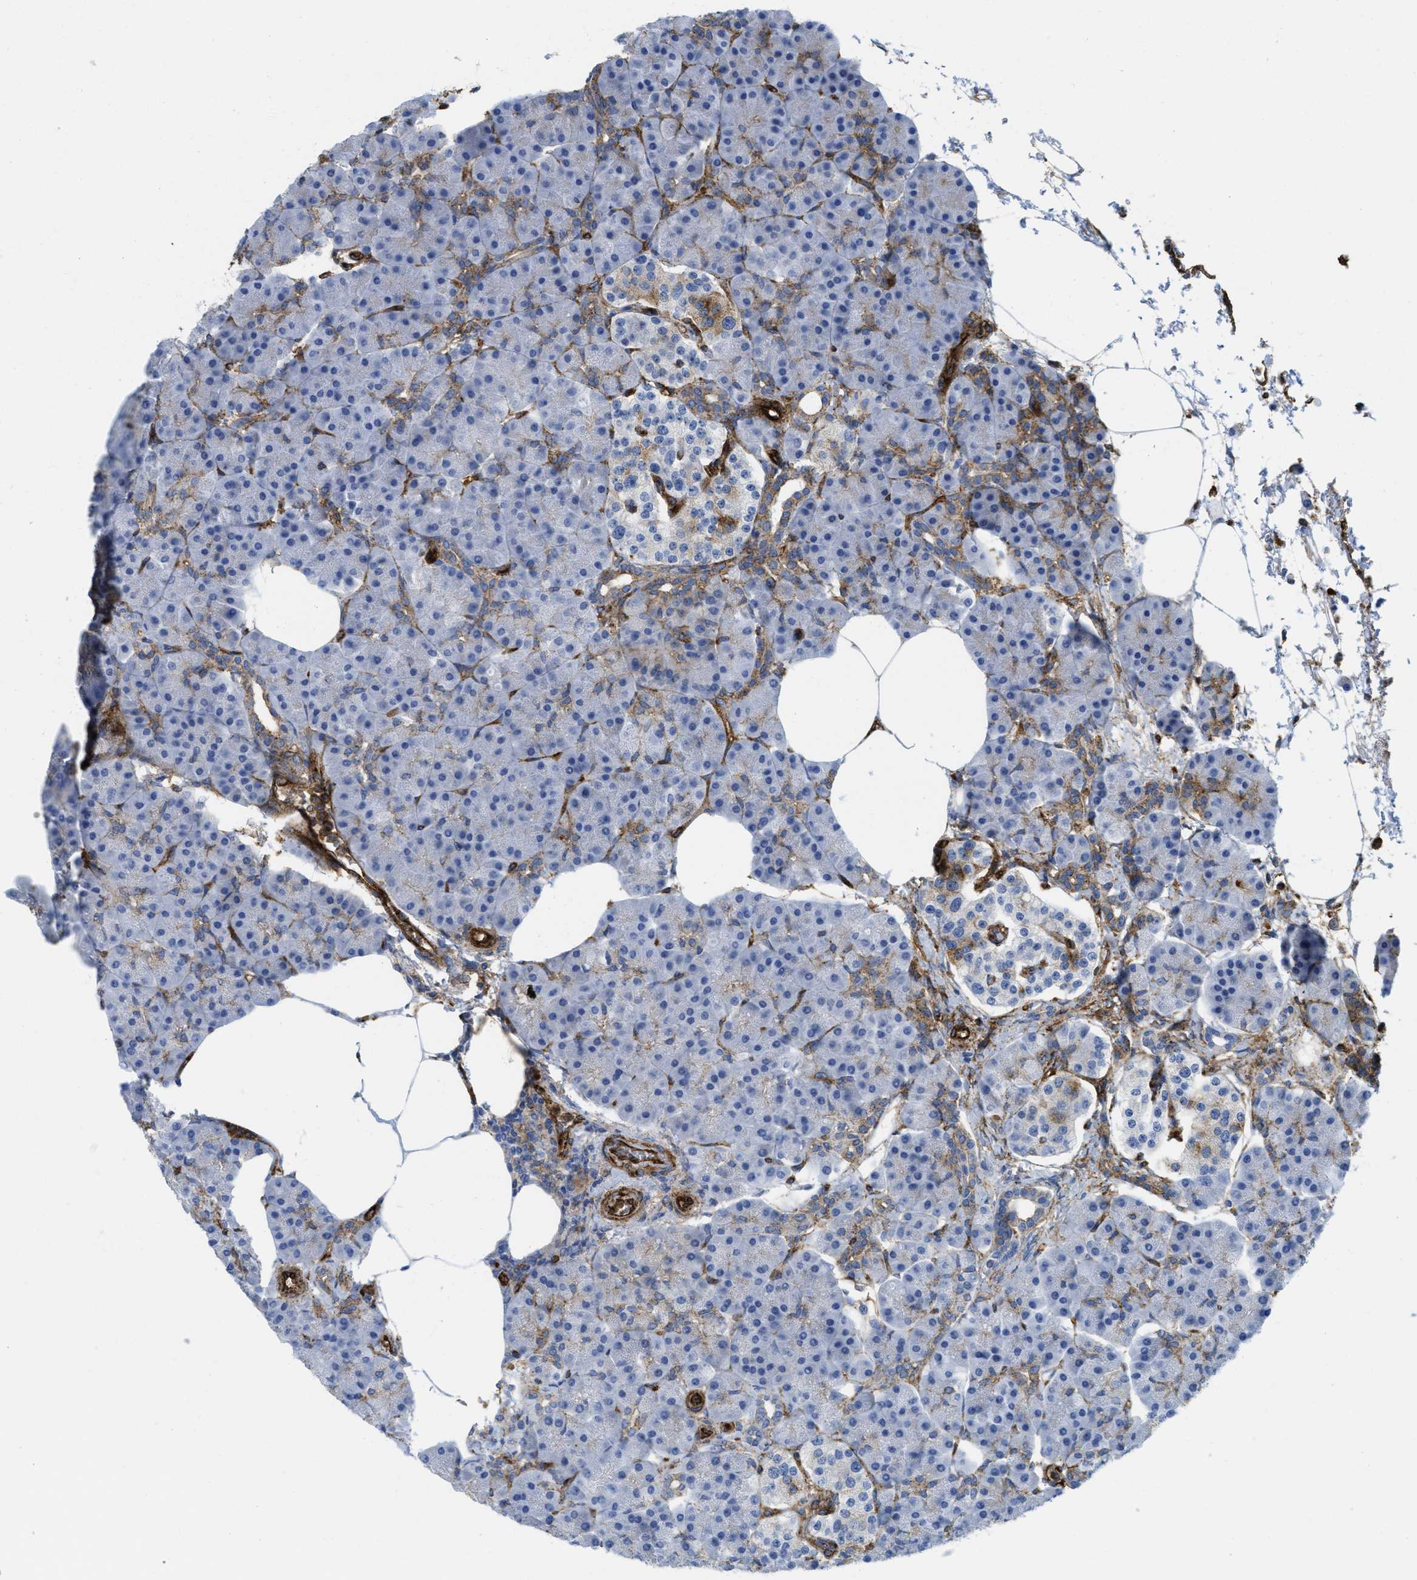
{"staining": {"intensity": "moderate", "quantity": "25%-75%", "location": "cytoplasmic/membranous"}, "tissue": "pancreas", "cell_type": "Exocrine glandular cells", "image_type": "normal", "snomed": [{"axis": "morphology", "description": "Normal tissue, NOS"}, {"axis": "topography", "description": "Pancreas"}], "caption": "Protein analysis of benign pancreas demonstrates moderate cytoplasmic/membranous positivity in about 25%-75% of exocrine glandular cells.", "gene": "HIP1", "patient": {"sex": "female", "age": 70}}